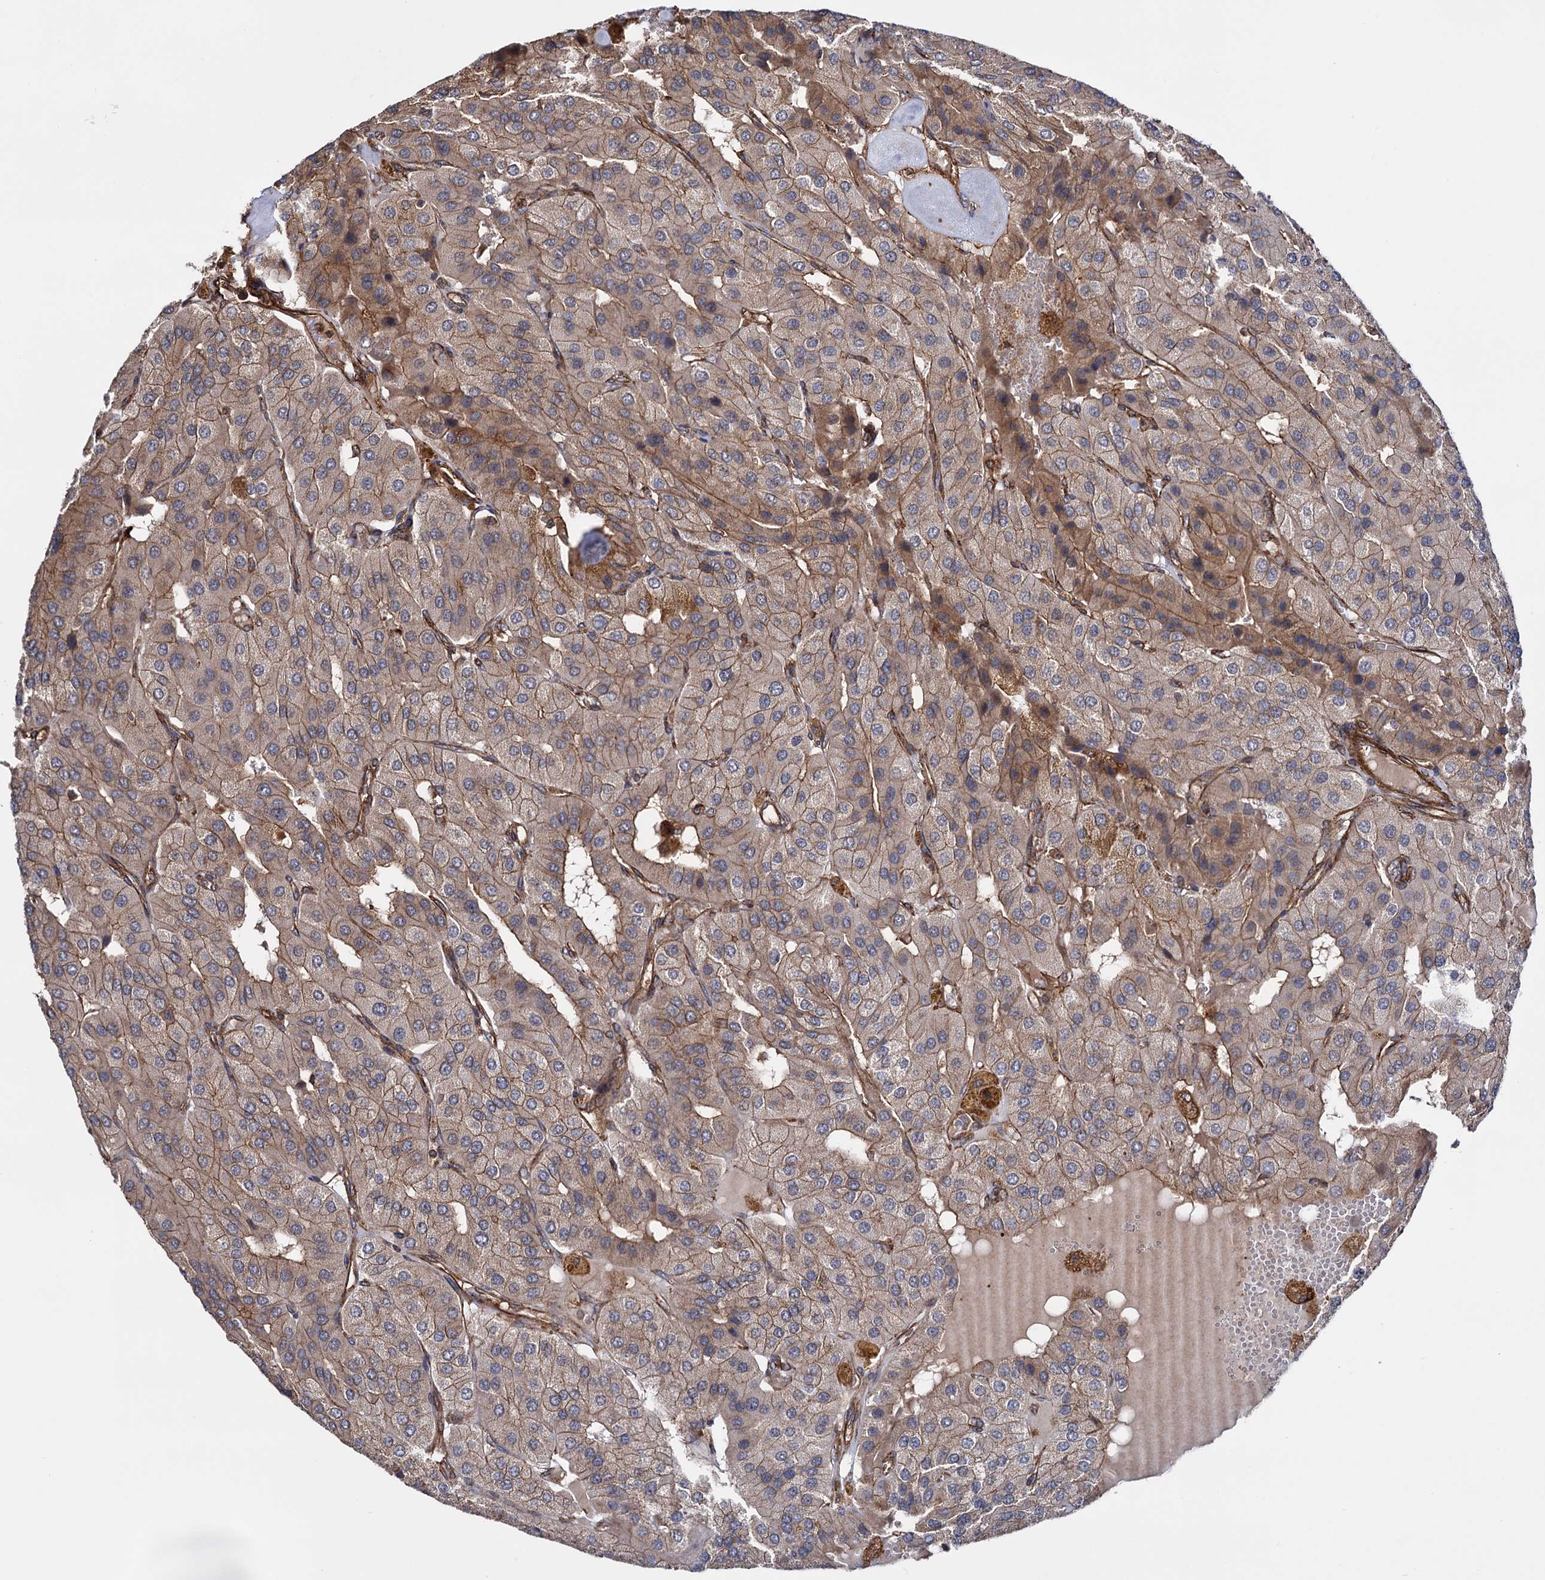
{"staining": {"intensity": "moderate", "quantity": ">75%", "location": "cytoplasmic/membranous"}, "tissue": "parathyroid gland", "cell_type": "Glandular cells", "image_type": "normal", "snomed": [{"axis": "morphology", "description": "Normal tissue, NOS"}, {"axis": "morphology", "description": "Adenoma, NOS"}, {"axis": "topography", "description": "Parathyroid gland"}], "caption": "A brown stain labels moderate cytoplasmic/membranous staining of a protein in glandular cells of benign human parathyroid gland. (brown staining indicates protein expression, while blue staining denotes nuclei).", "gene": "ATP8B4", "patient": {"sex": "female", "age": 86}}